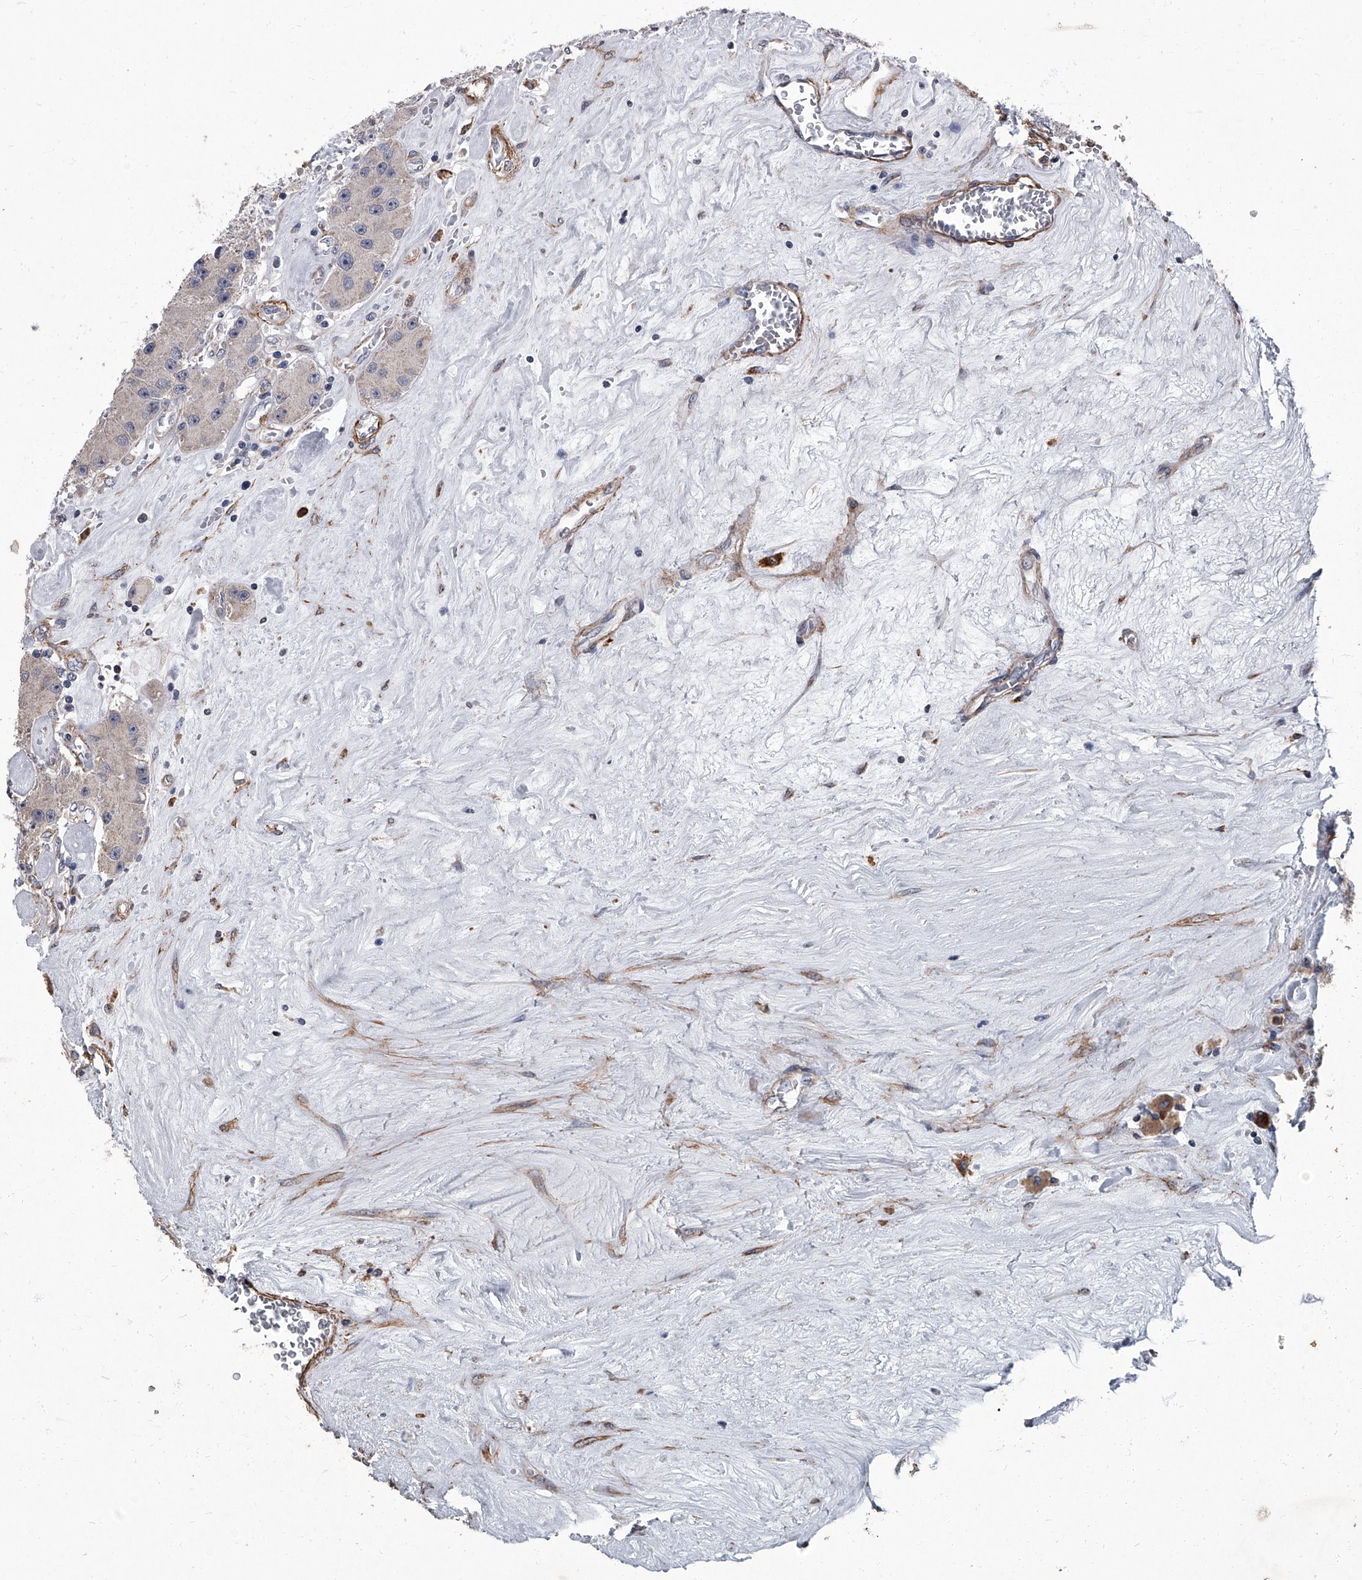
{"staining": {"intensity": "negative", "quantity": "none", "location": "none"}, "tissue": "carcinoid", "cell_type": "Tumor cells", "image_type": "cancer", "snomed": [{"axis": "morphology", "description": "Carcinoid, malignant, NOS"}, {"axis": "topography", "description": "Pancreas"}], "caption": "The immunohistochemistry (IHC) histopathology image has no significant staining in tumor cells of carcinoid tissue.", "gene": "SIRT4", "patient": {"sex": "male", "age": 41}}